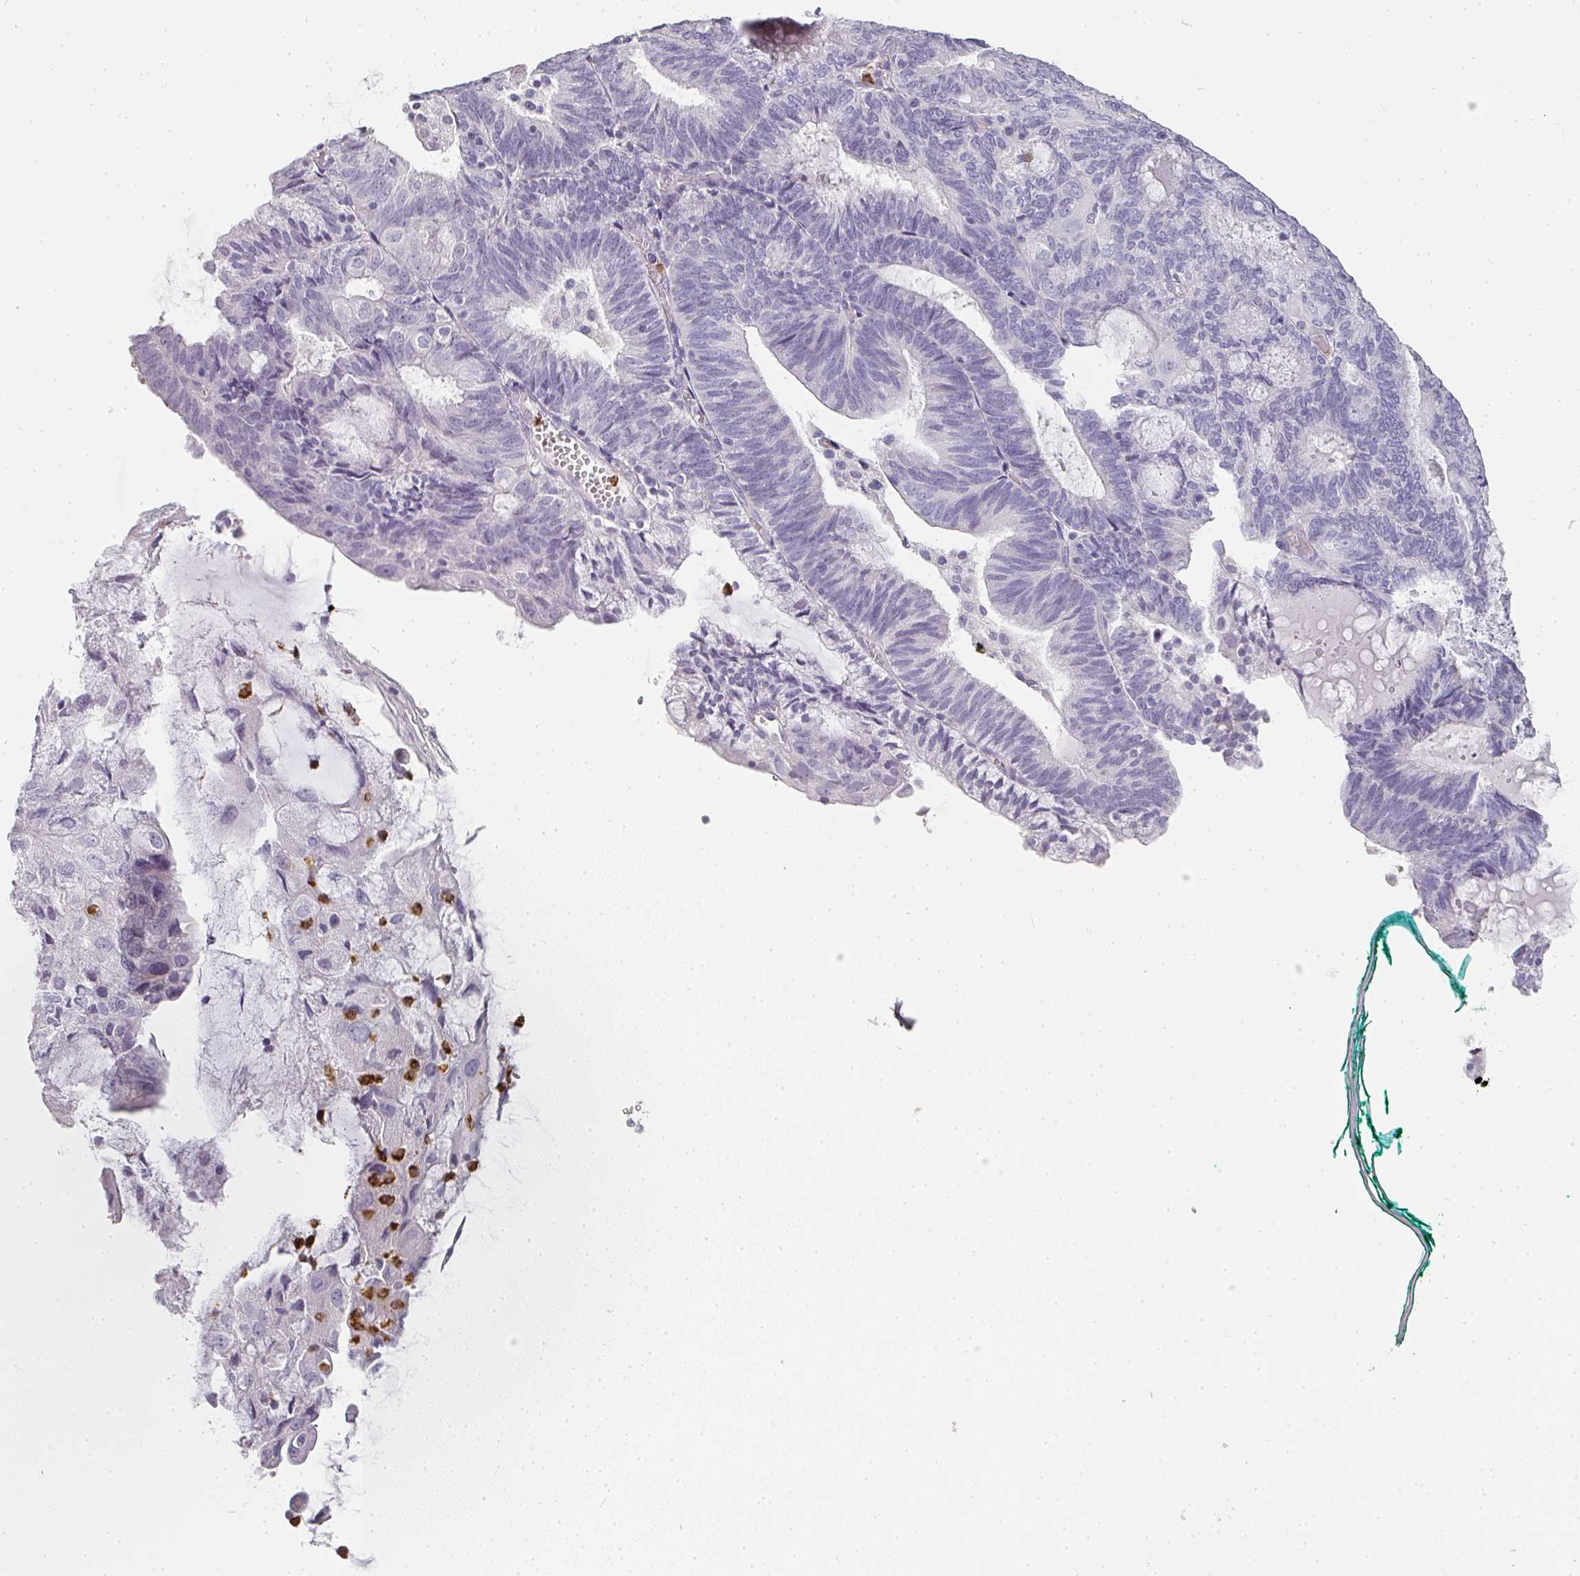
{"staining": {"intensity": "negative", "quantity": "none", "location": "none"}, "tissue": "endometrial cancer", "cell_type": "Tumor cells", "image_type": "cancer", "snomed": [{"axis": "morphology", "description": "Adenocarcinoma, NOS"}, {"axis": "topography", "description": "Endometrium"}], "caption": "Immunohistochemistry (IHC) of endometrial cancer shows no expression in tumor cells.", "gene": "CAMP", "patient": {"sex": "female", "age": 81}}